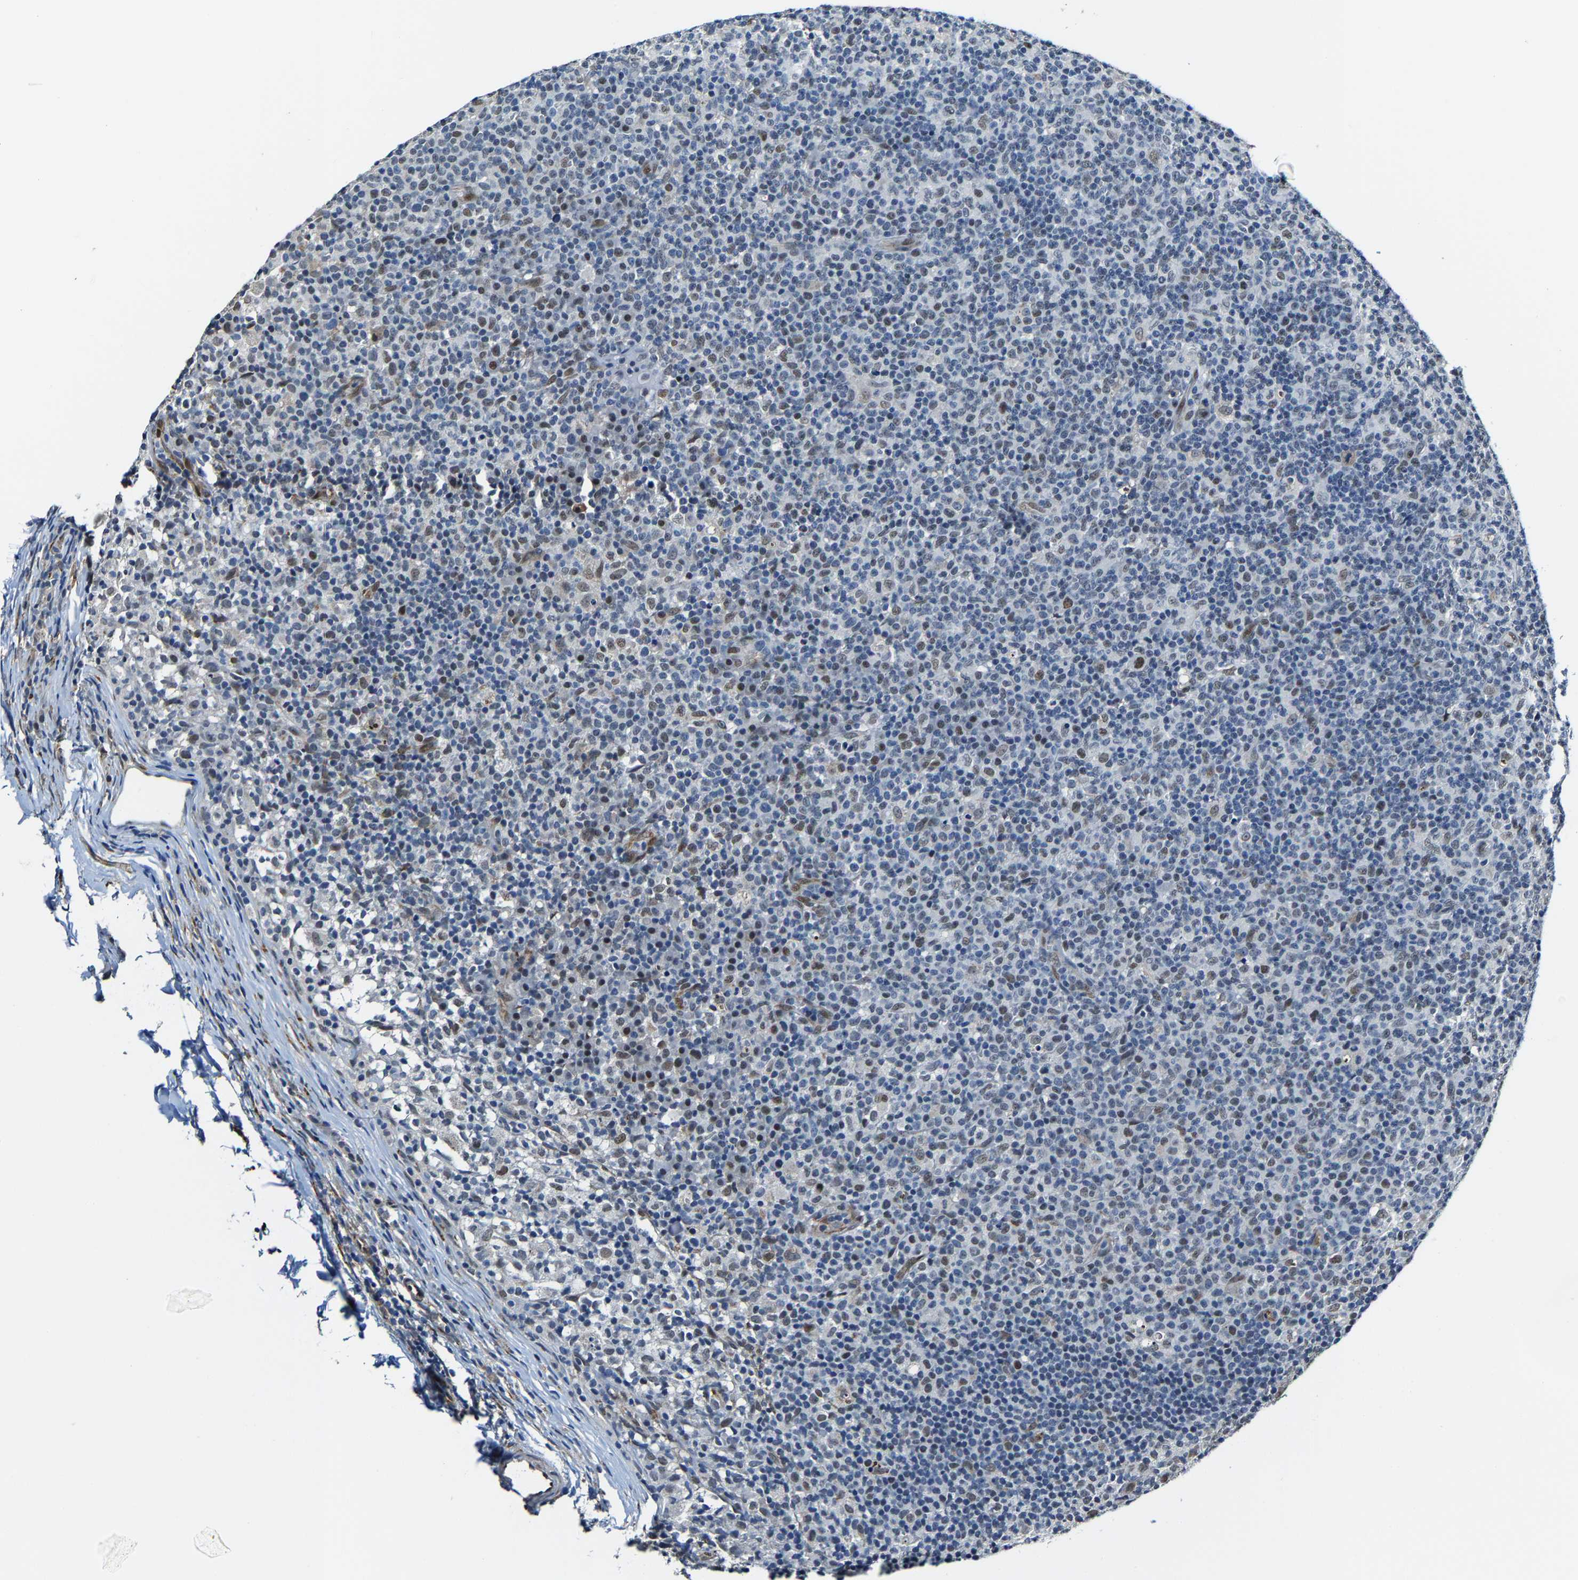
{"staining": {"intensity": "moderate", "quantity": "<25%", "location": "nuclear"}, "tissue": "lymph node", "cell_type": "Germinal center cells", "image_type": "normal", "snomed": [{"axis": "morphology", "description": "Normal tissue, NOS"}, {"axis": "morphology", "description": "Inflammation, NOS"}, {"axis": "topography", "description": "Lymph node"}], "caption": "Moderate nuclear positivity is seen in approximately <25% of germinal center cells in unremarkable lymph node. (DAB (3,3'-diaminobenzidine) IHC, brown staining for protein, blue staining for nuclei).", "gene": "METTL1", "patient": {"sex": "male", "age": 55}}